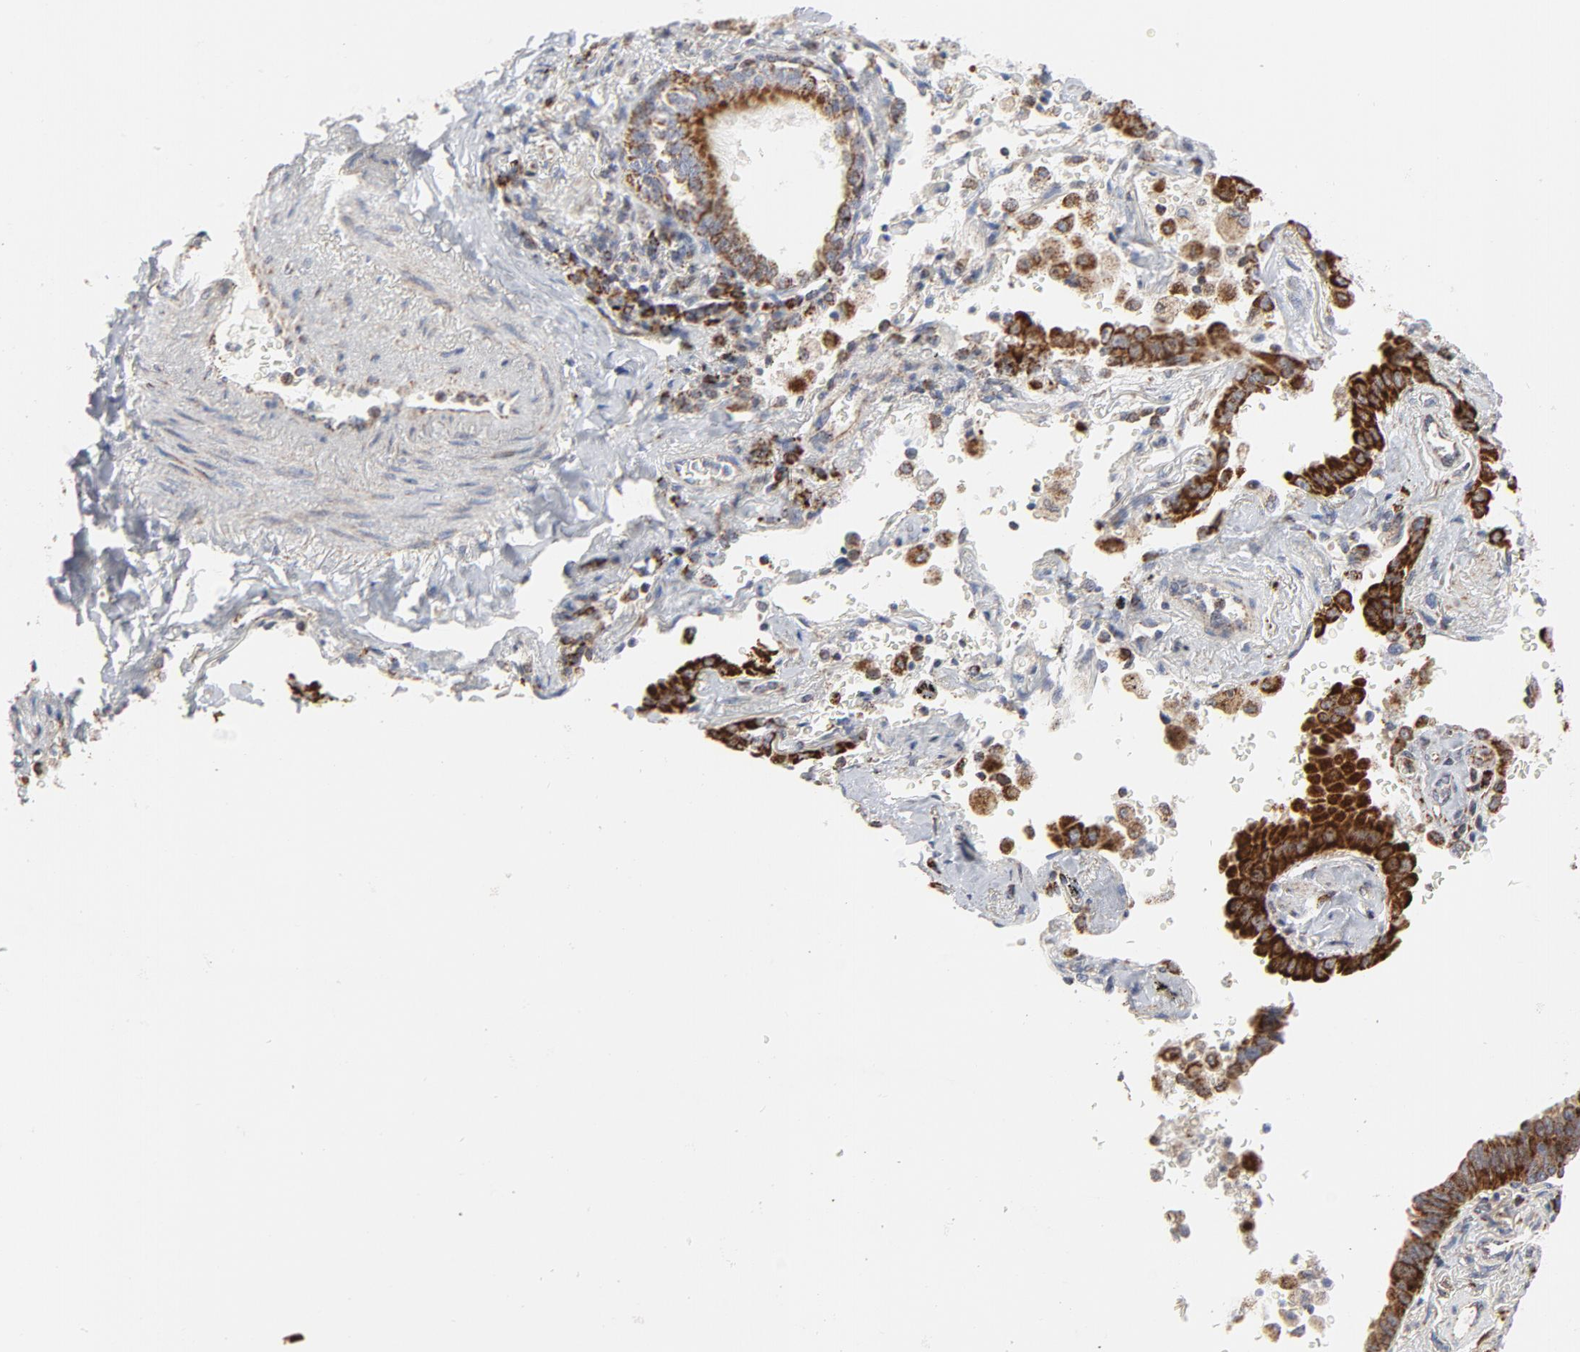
{"staining": {"intensity": "strong", "quantity": ">75%", "location": "cytoplasmic/membranous"}, "tissue": "lung cancer", "cell_type": "Tumor cells", "image_type": "cancer", "snomed": [{"axis": "morphology", "description": "Adenocarcinoma, NOS"}, {"axis": "topography", "description": "Lung"}], "caption": "Protein analysis of lung cancer (adenocarcinoma) tissue displays strong cytoplasmic/membranous staining in about >75% of tumor cells. The staining was performed using DAB (3,3'-diaminobenzidine), with brown indicating positive protein expression. Nuclei are stained blue with hematoxylin.", "gene": "CYCS", "patient": {"sex": "female", "age": 64}}